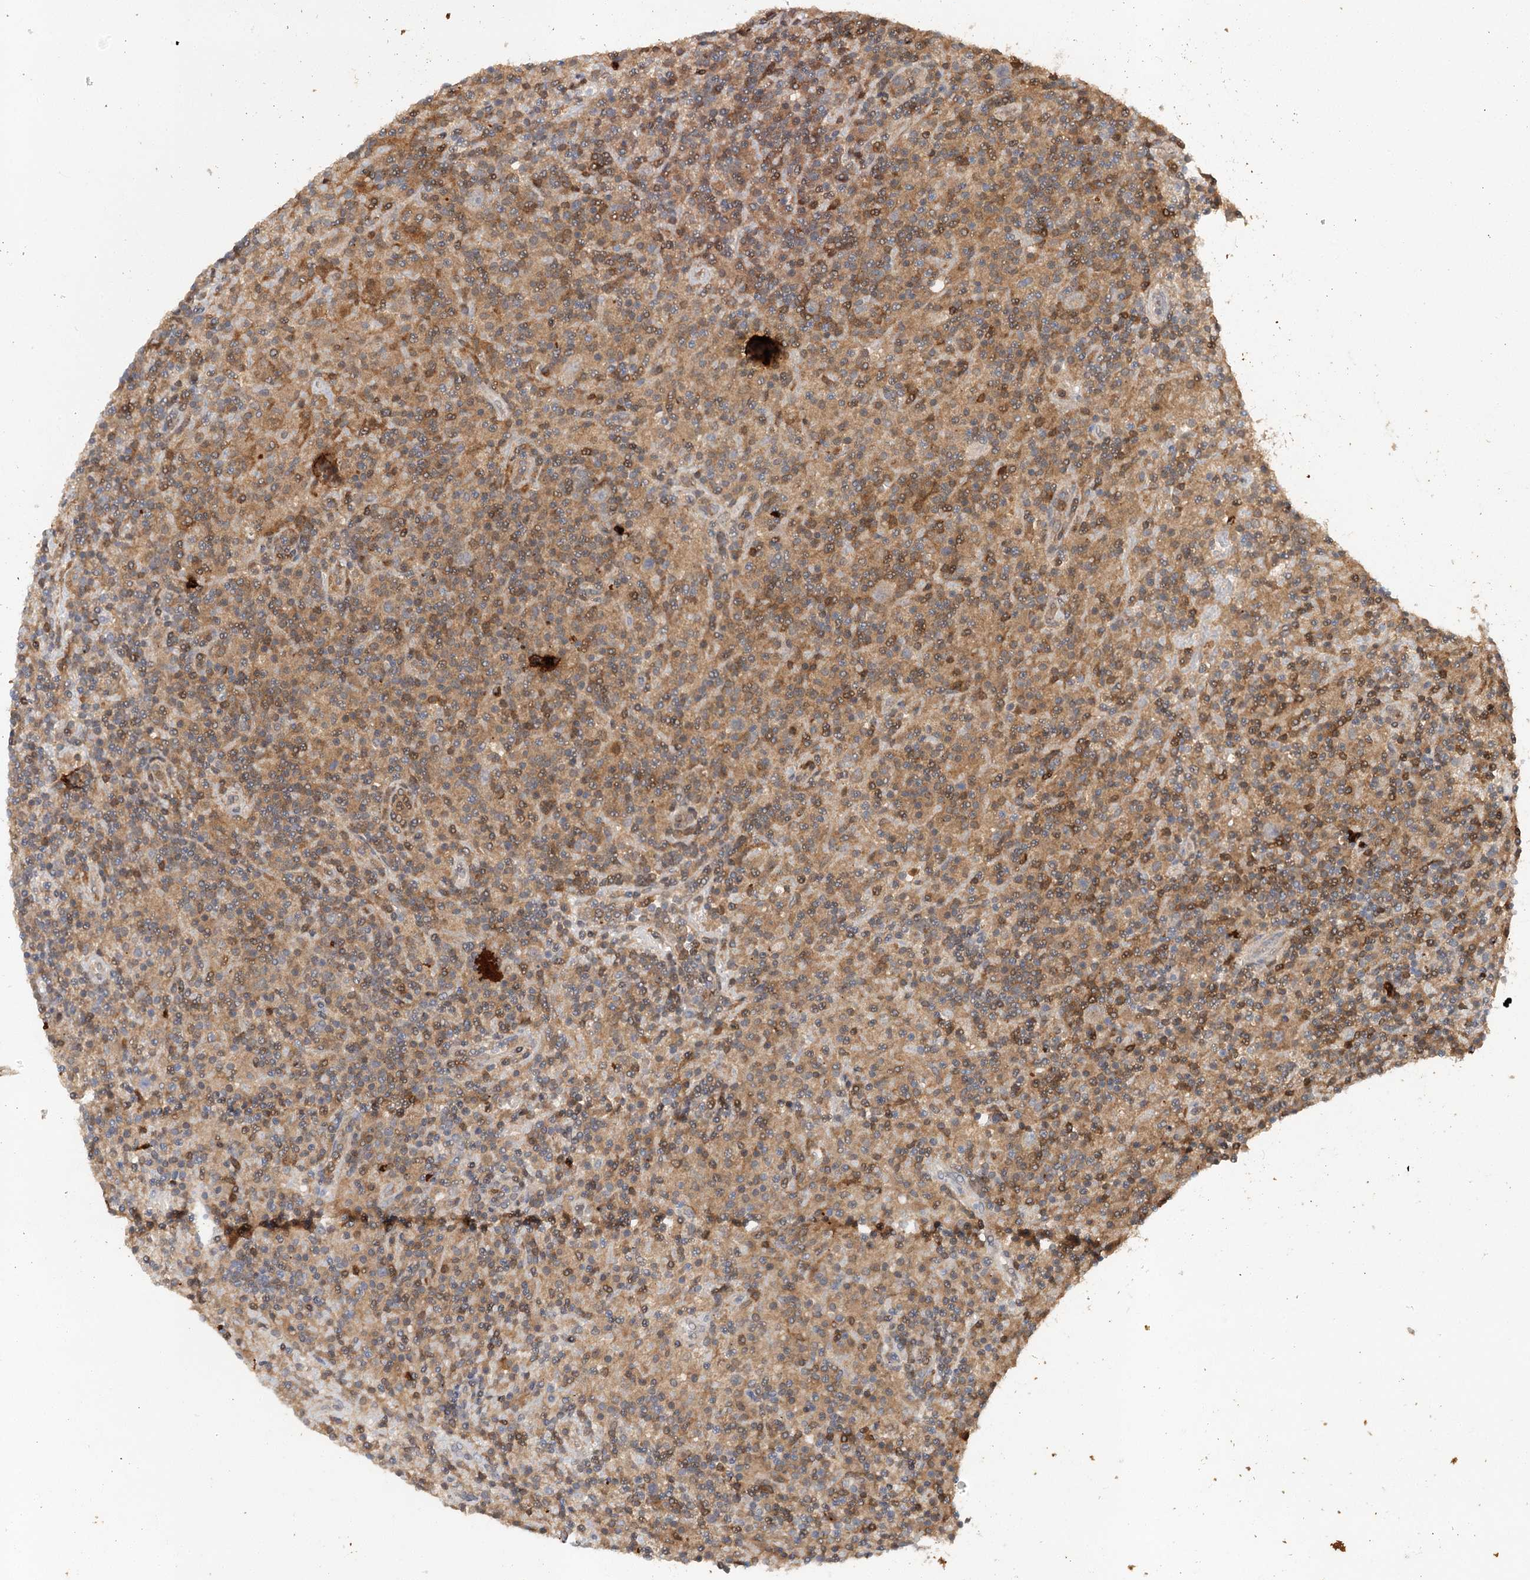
{"staining": {"intensity": "negative", "quantity": "none", "location": "none"}, "tissue": "lymphoma", "cell_type": "Tumor cells", "image_type": "cancer", "snomed": [{"axis": "morphology", "description": "Hodgkin's disease, NOS"}, {"axis": "topography", "description": "Lymph node"}], "caption": "Immunohistochemistry (IHC) image of neoplastic tissue: Hodgkin's disease stained with DAB (3,3'-diaminobenzidine) reveals no significant protein staining in tumor cells.", "gene": "SLC41A2", "patient": {"sex": "male", "age": 70}}